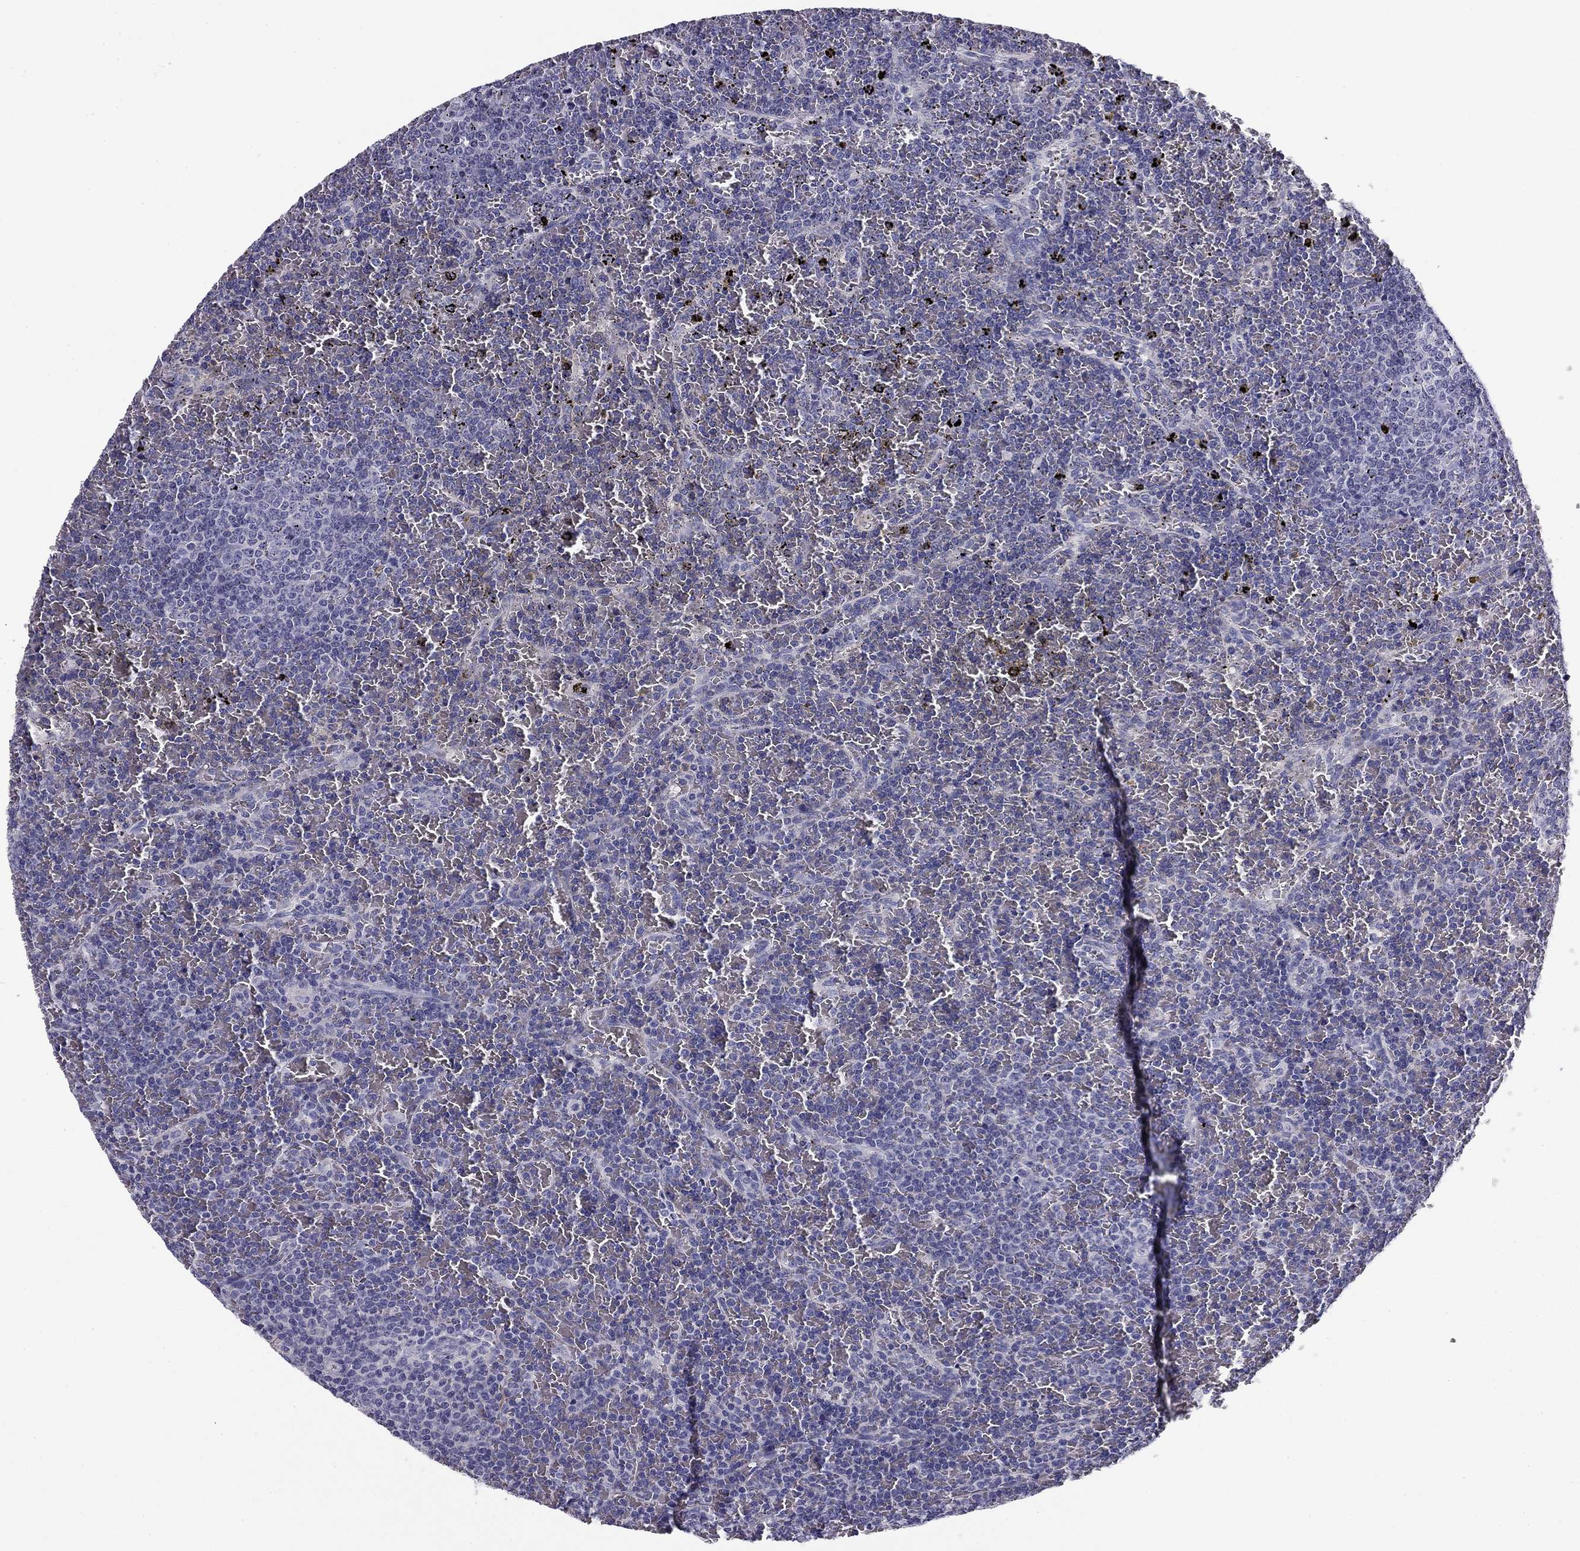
{"staining": {"intensity": "negative", "quantity": "none", "location": "none"}, "tissue": "lymphoma", "cell_type": "Tumor cells", "image_type": "cancer", "snomed": [{"axis": "morphology", "description": "Malignant lymphoma, non-Hodgkin's type, Low grade"}, {"axis": "topography", "description": "Spleen"}], "caption": "Immunohistochemistry (IHC) image of neoplastic tissue: human lymphoma stained with DAB (3,3'-diaminobenzidine) reveals no significant protein expression in tumor cells.", "gene": "FLNC", "patient": {"sex": "female", "age": 77}}